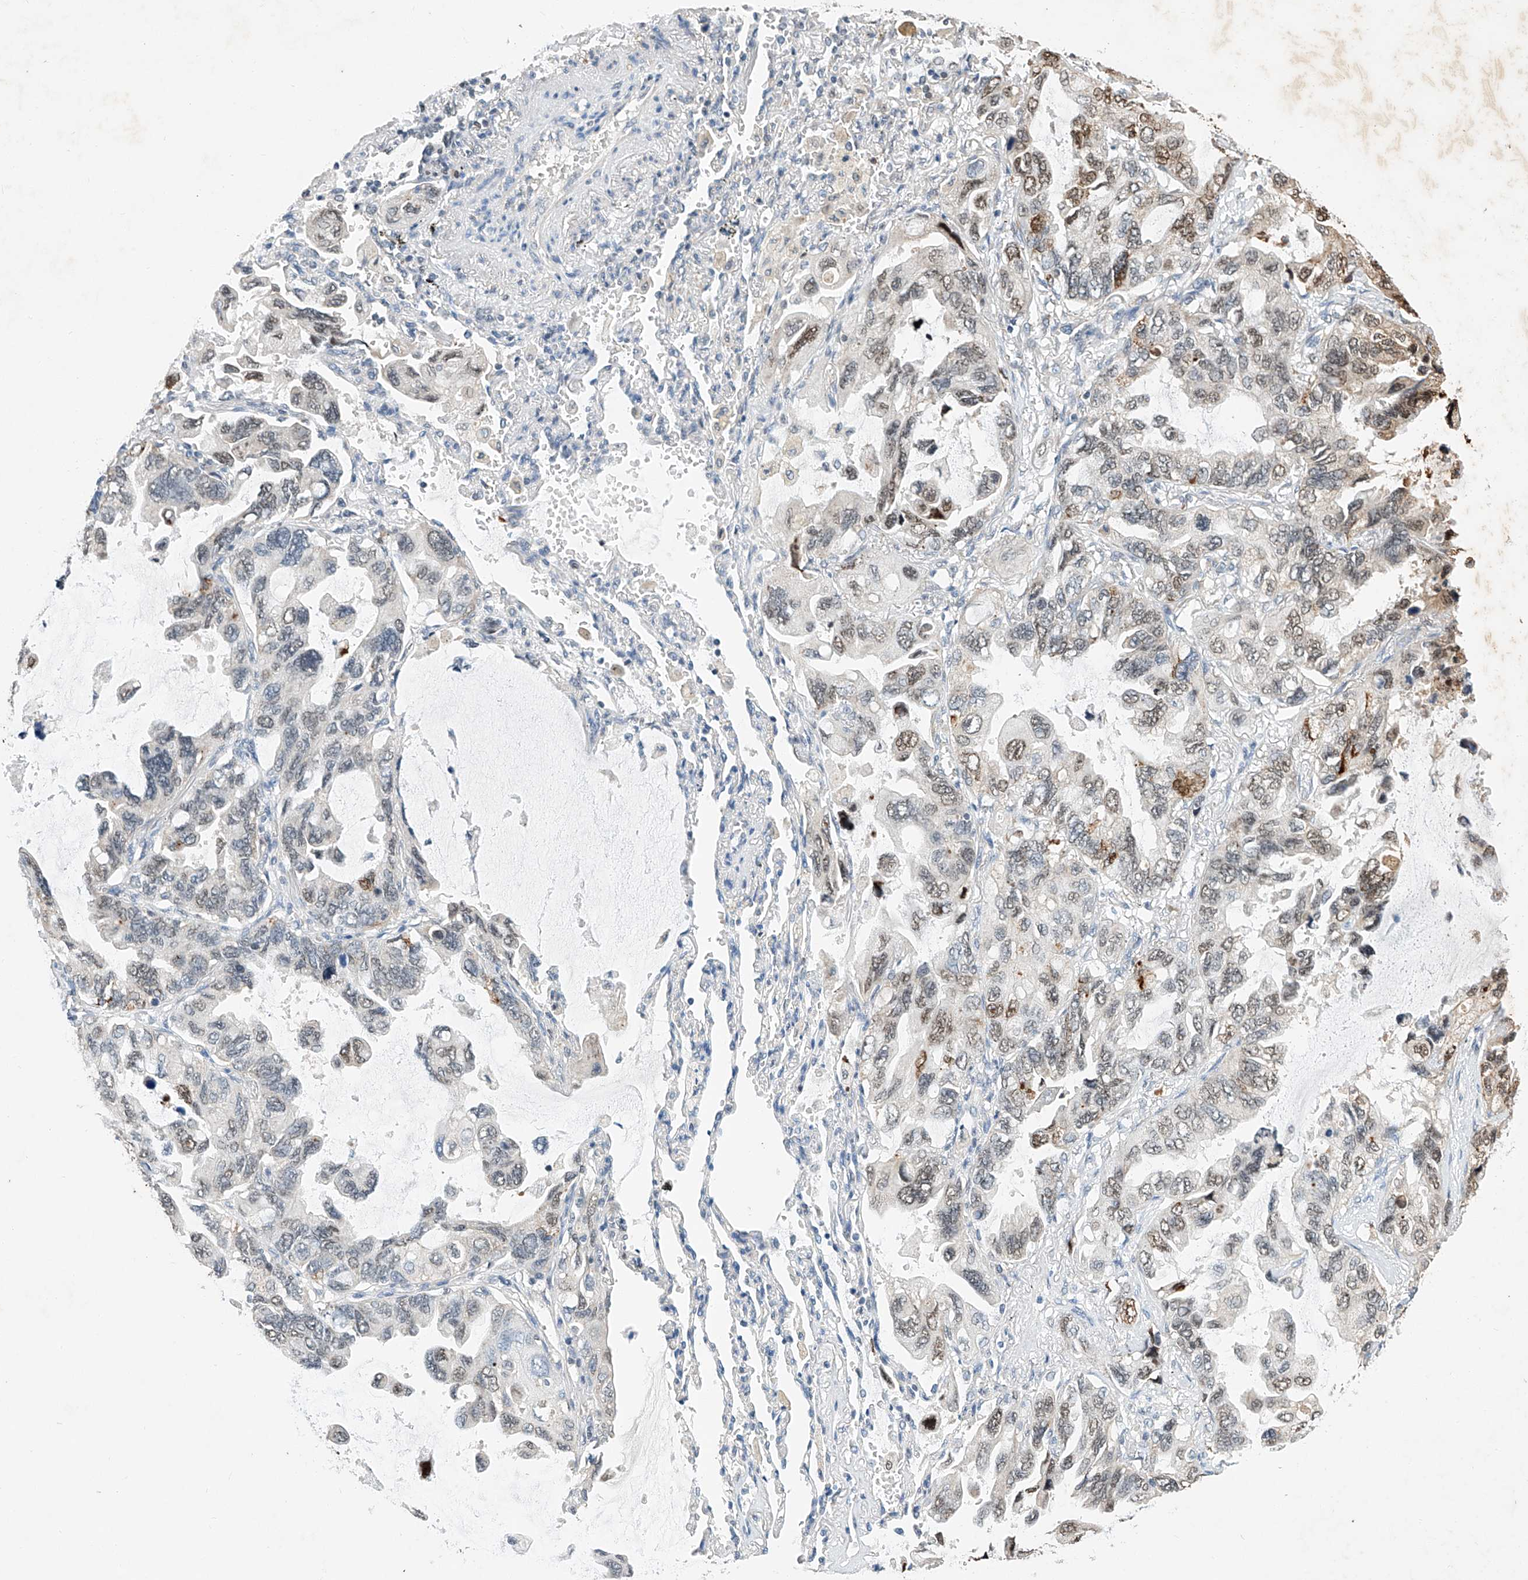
{"staining": {"intensity": "moderate", "quantity": "<25%", "location": "nuclear"}, "tissue": "lung cancer", "cell_type": "Tumor cells", "image_type": "cancer", "snomed": [{"axis": "morphology", "description": "Squamous cell carcinoma, NOS"}, {"axis": "topography", "description": "Lung"}], "caption": "About <25% of tumor cells in lung squamous cell carcinoma show moderate nuclear protein staining as visualized by brown immunohistochemical staining.", "gene": "CTDP1", "patient": {"sex": "female", "age": 73}}